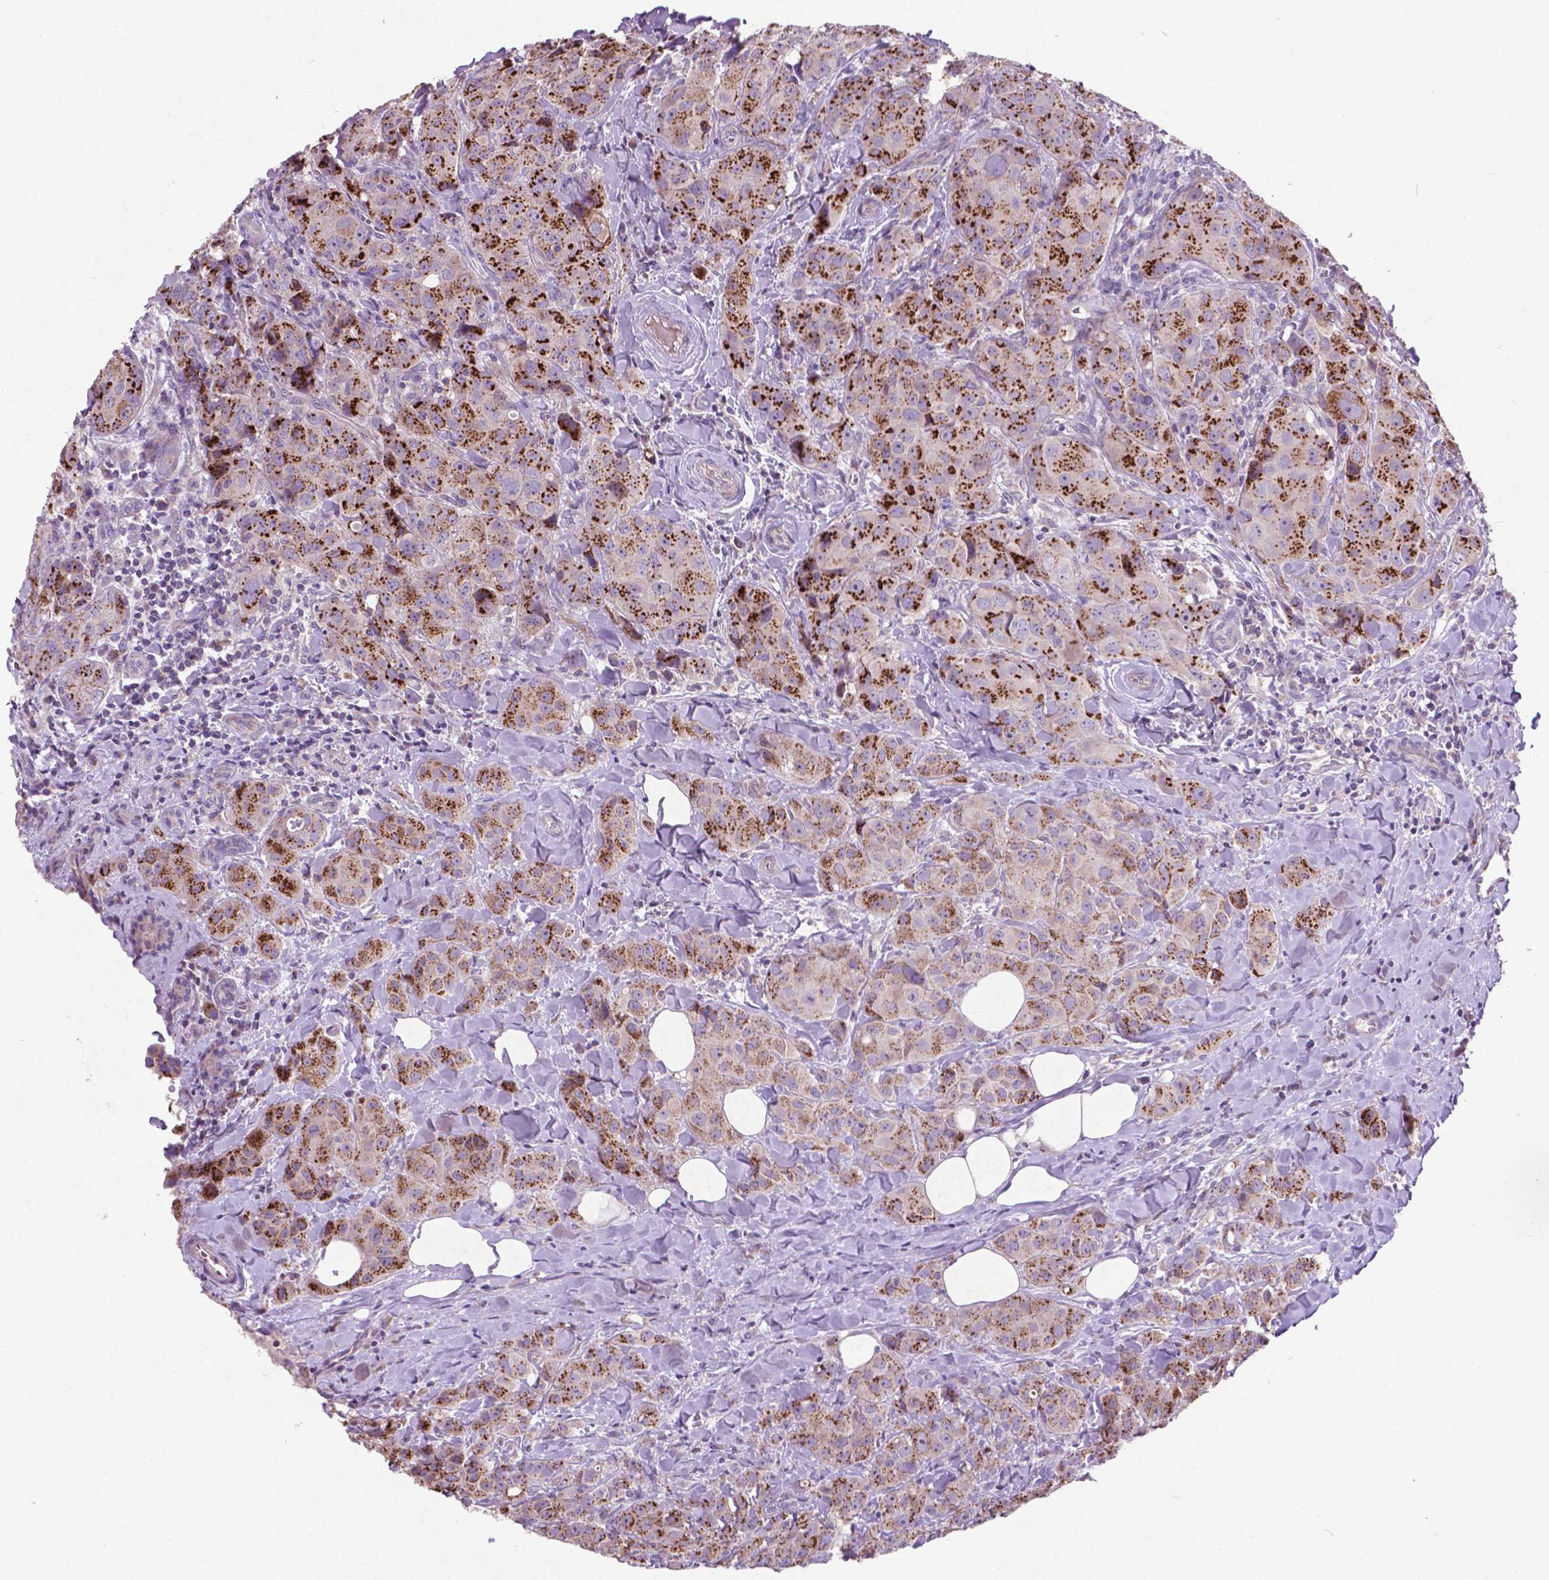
{"staining": {"intensity": "moderate", "quantity": ">75%", "location": "cytoplasmic/membranous"}, "tissue": "breast cancer", "cell_type": "Tumor cells", "image_type": "cancer", "snomed": [{"axis": "morphology", "description": "Duct carcinoma"}, {"axis": "topography", "description": "Breast"}], "caption": "Brown immunohistochemical staining in human breast infiltrating ductal carcinoma reveals moderate cytoplasmic/membranous expression in approximately >75% of tumor cells. Using DAB (brown) and hematoxylin (blue) stains, captured at high magnification using brightfield microscopy.", "gene": "ATG4D", "patient": {"sex": "female", "age": 43}}